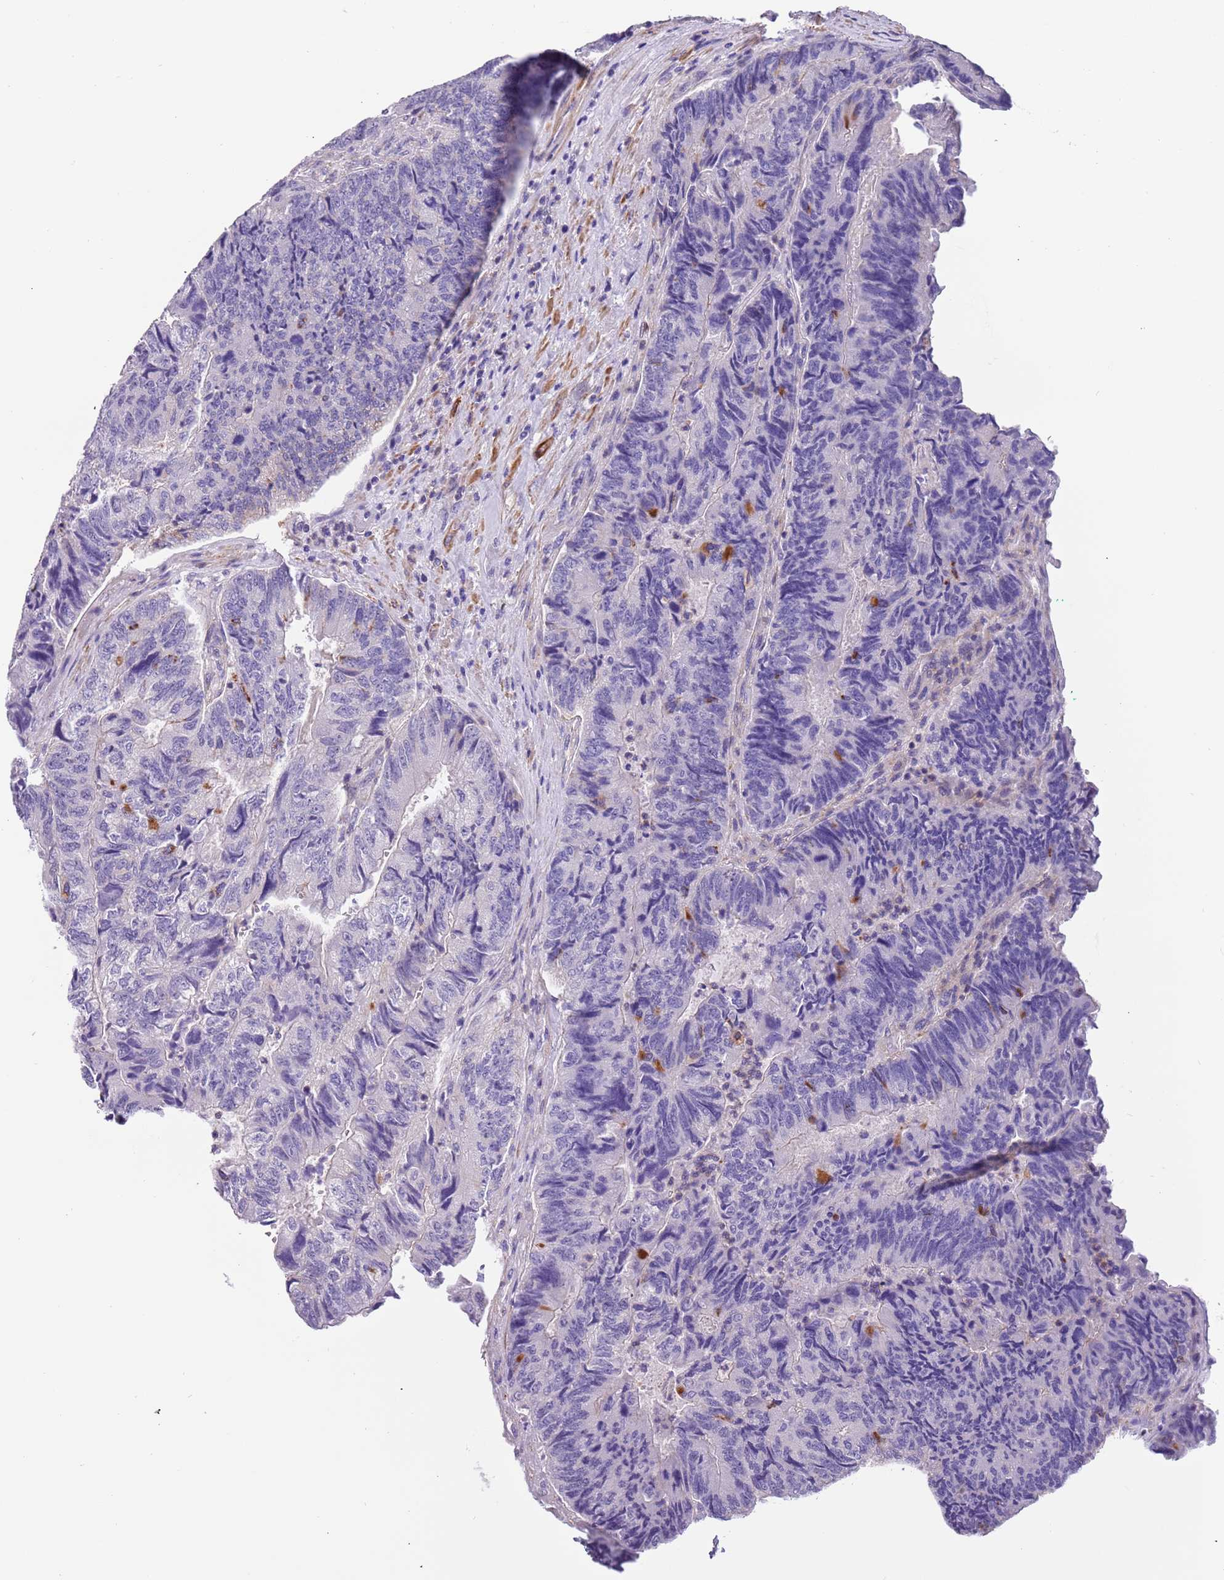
{"staining": {"intensity": "negative", "quantity": "none", "location": "none"}, "tissue": "colorectal cancer", "cell_type": "Tumor cells", "image_type": "cancer", "snomed": [{"axis": "morphology", "description": "Adenocarcinoma, NOS"}, {"axis": "topography", "description": "Colon"}], "caption": "A histopathology image of human colorectal cancer (adenocarcinoma) is negative for staining in tumor cells.", "gene": "PCGF2", "patient": {"sex": "female", "age": 67}}